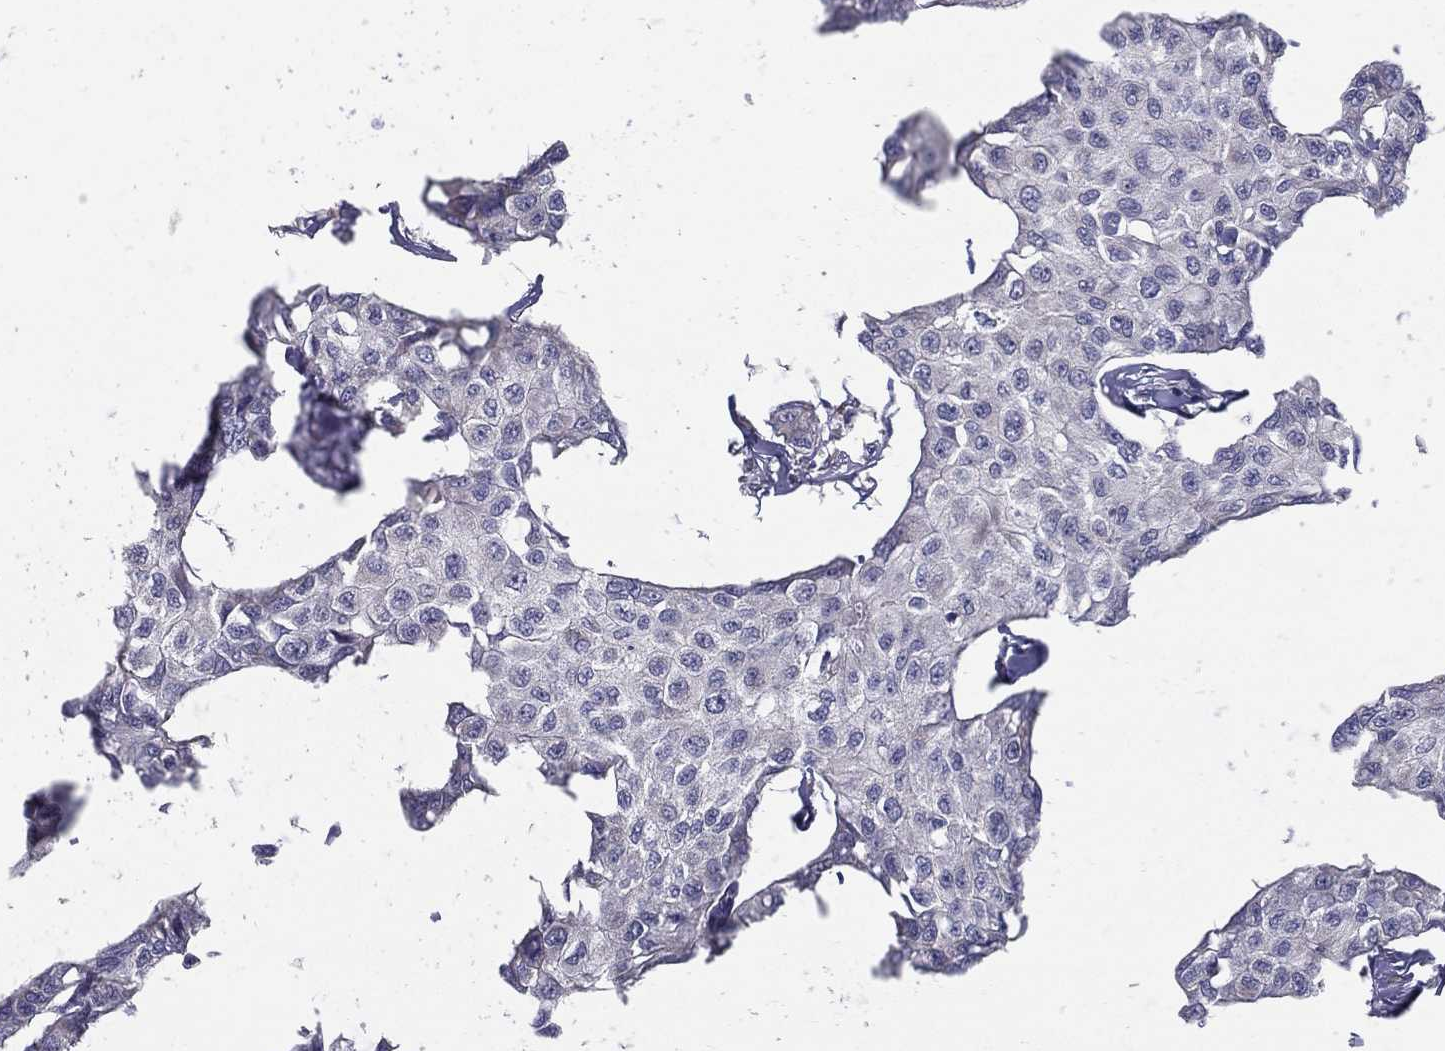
{"staining": {"intensity": "negative", "quantity": "none", "location": "none"}, "tissue": "breast cancer", "cell_type": "Tumor cells", "image_type": "cancer", "snomed": [{"axis": "morphology", "description": "Duct carcinoma"}, {"axis": "topography", "description": "Breast"}], "caption": "IHC of breast cancer (intraductal carcinoma) reveals no expression in tumor cells. The staining is performed using DAB brown chromogen with nuclei counter-stained in using hematoxylin.", "gene": "PCSK1", "patient": {"sex": "female", "age": 80}}